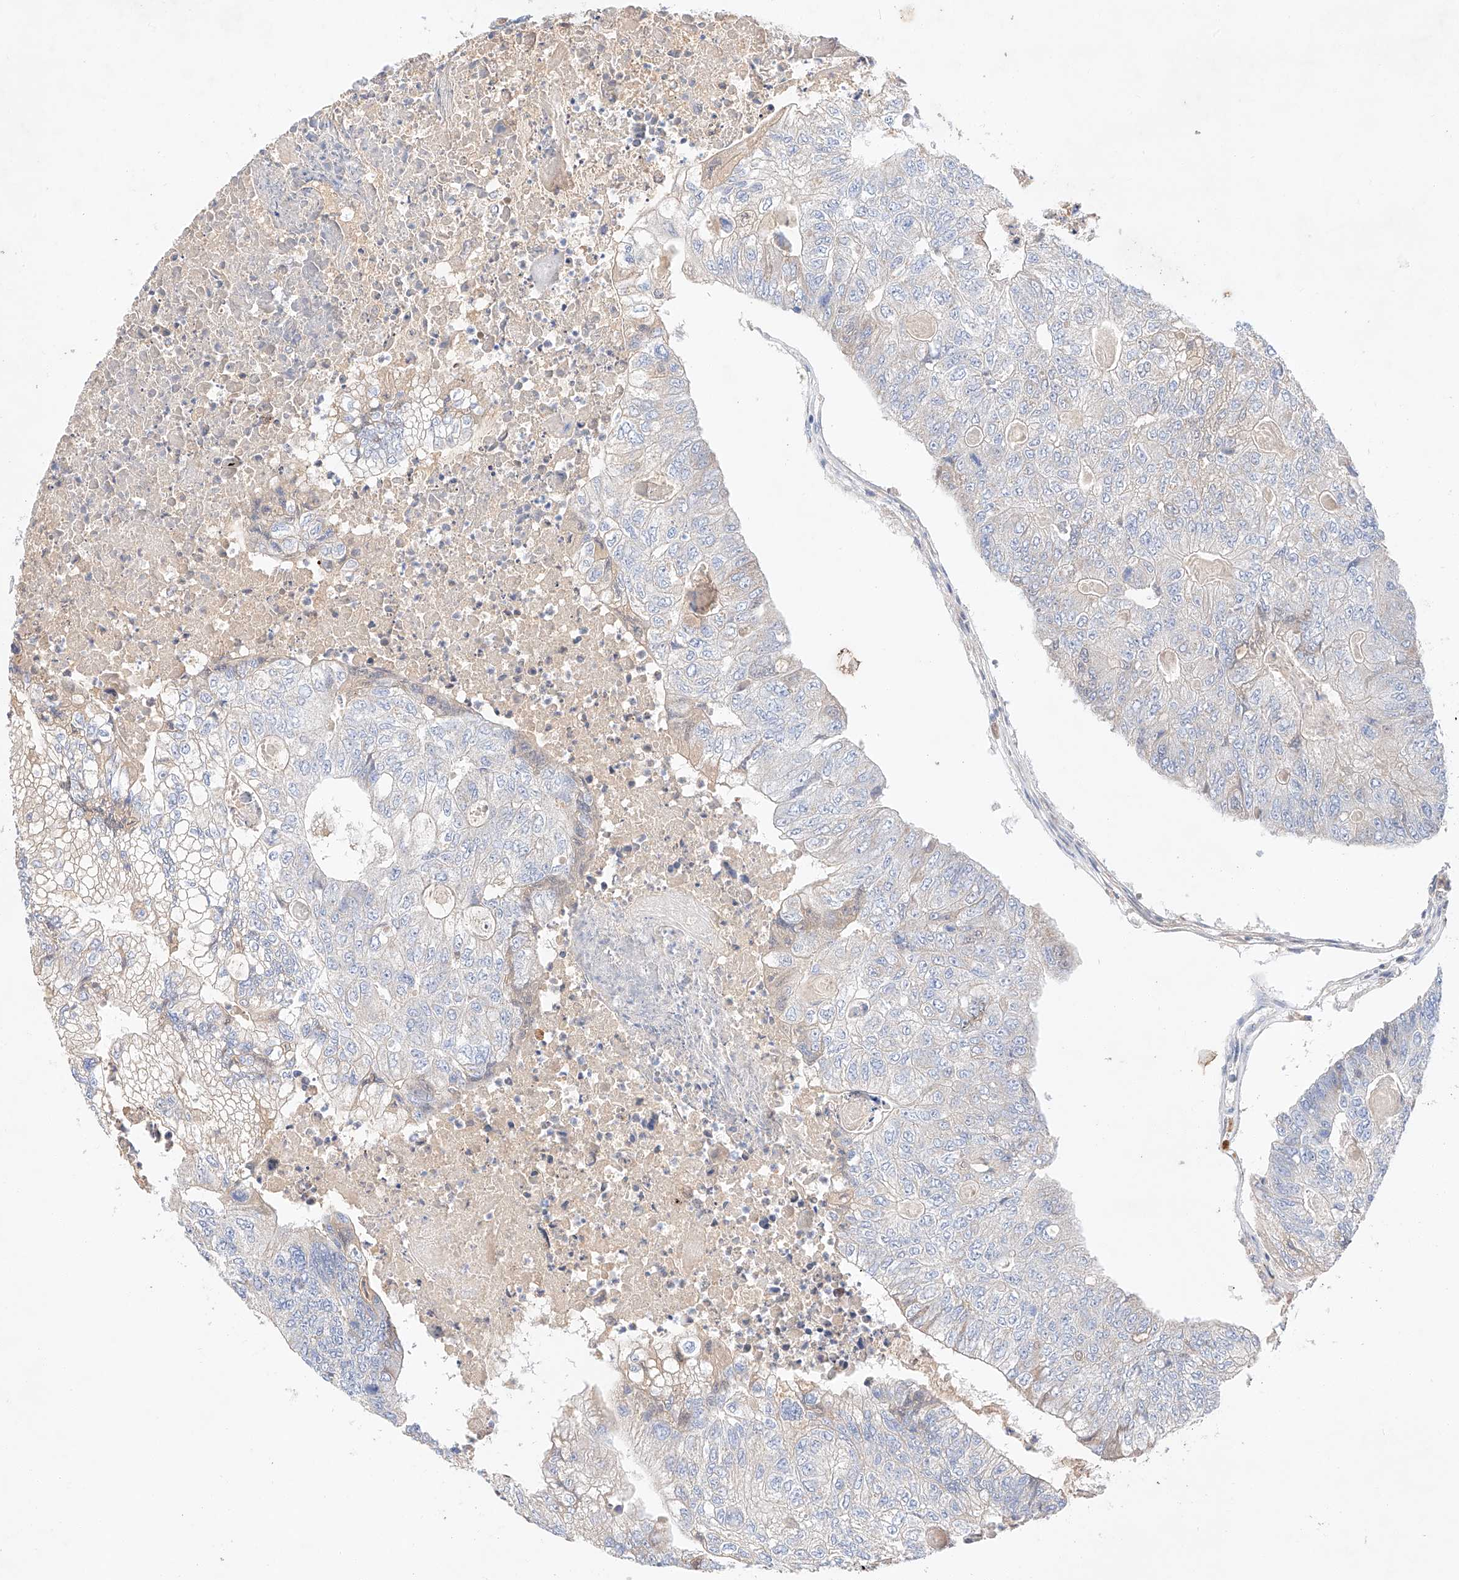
{"staining": {"intensity": "negative", "quantity": "none", "location": "none"}, "tissue": "colorectal cancer", "cell_type": "Tumor cells", "image_type": "cancer", "snomed": [{"axis": "morphology", "description": "Adenocarcinoma, NOS"}, {"axis": "topography", "description": "Colon"}], "caption": "There is no significant positivity in tumor cells of colorectal cancer.", "gene": "C6orf118", "patient": {"sex": "female", "age": 67}}